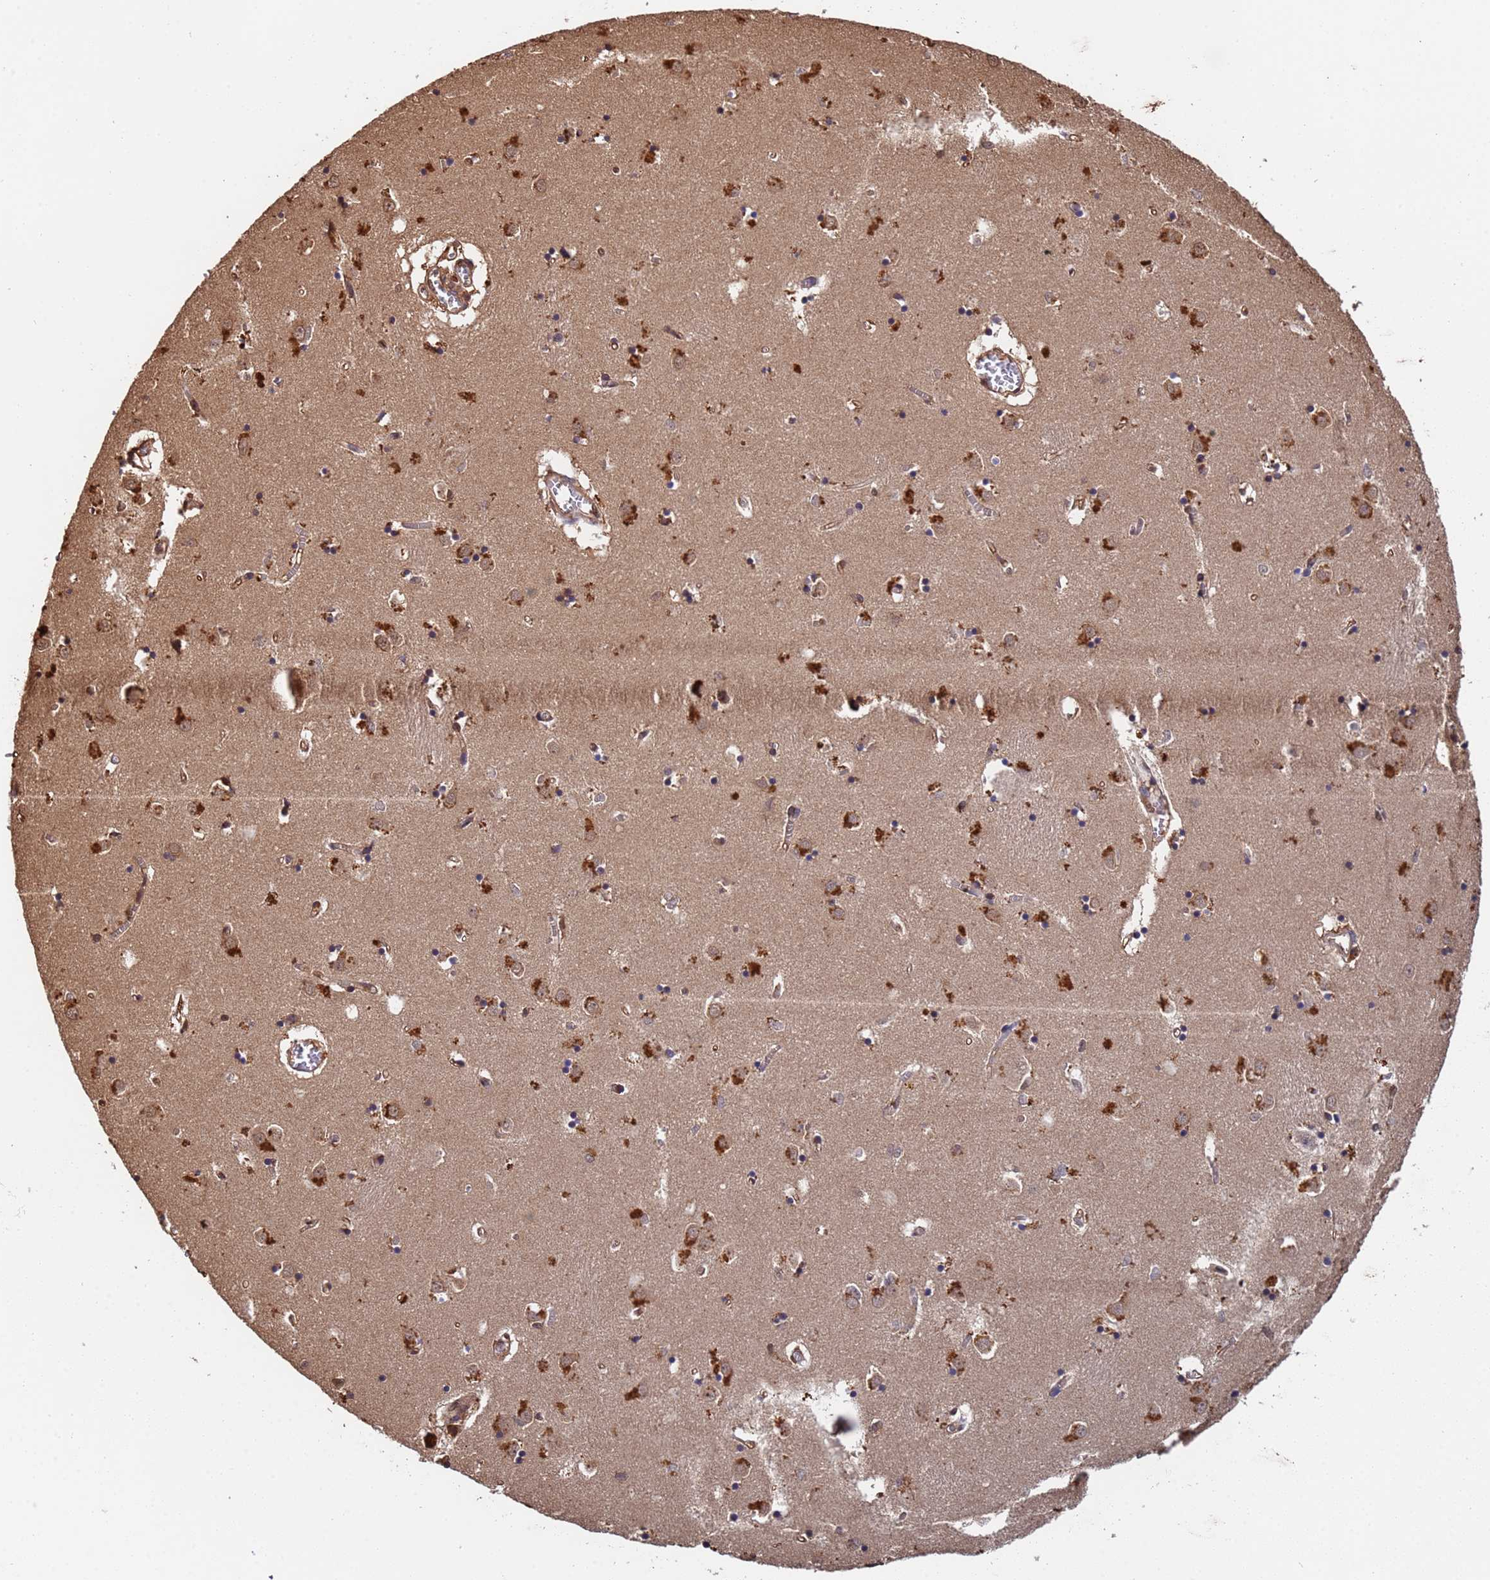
{"staining": {"intensity": "moderate", "quantity": "<25%", "location": "cytoplasmic/membranous,nuclear"}, "tissue": "caudate", "cell_type": "Glial cells", "image_type": "normal", "snomed": [{"axis": "morphology", "description": "Normal tissue, NOS"}, {"axis": "topography", "description": "Lateral ventricle wall"}], "caption": "Caudate was stained to show a protein in brown. There is low levels of moderate cytoplasmic/membranous,nuclear staining in about <25% of glial cells. The protein is shown in brown color, while the nuclei are stained blue.", "gene": "SUMO2", "patient": {"sex": "male", "age": 70}}